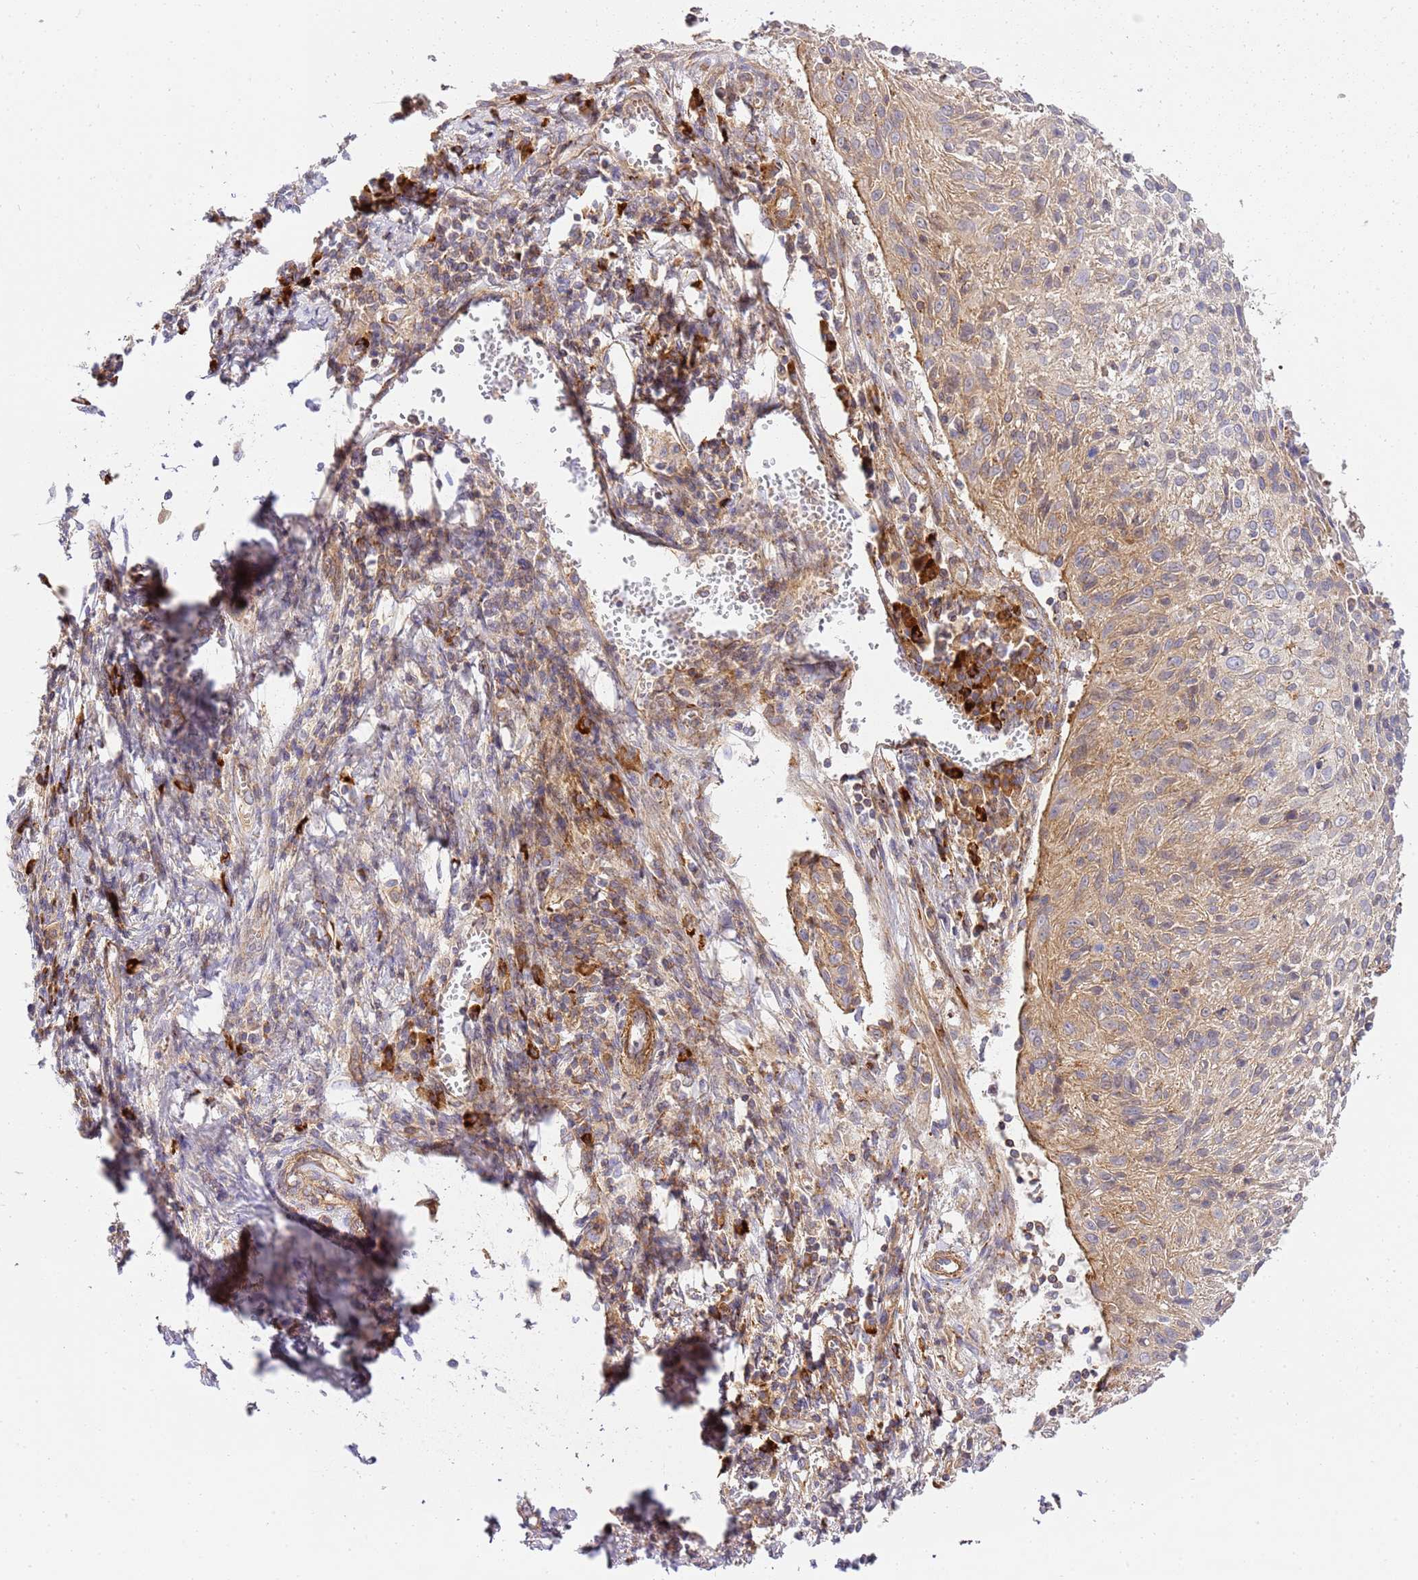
{"staining": {"intensity": "weak", "quantity": "<25%", "location": "cytoplasmic/membranous"}, "tissue": "cervical cancer", "cell_type": "Tumor cells", "image_type": "cancer", "snomed": [{"axis": "morphology", "description": "Squamous cell carcinoma, NOS"}, {"axis": "topography", "description": "Cervix"}], "caption": "High power microscopy photomicrograph of an immunohistochemistry (IHC) histopathology image of cervical squamous cell carcinoma, revealing no significant positivity in tumor cells.", "gene": "EFCAB8", "patient": {"sex": "female", "age": 51}}